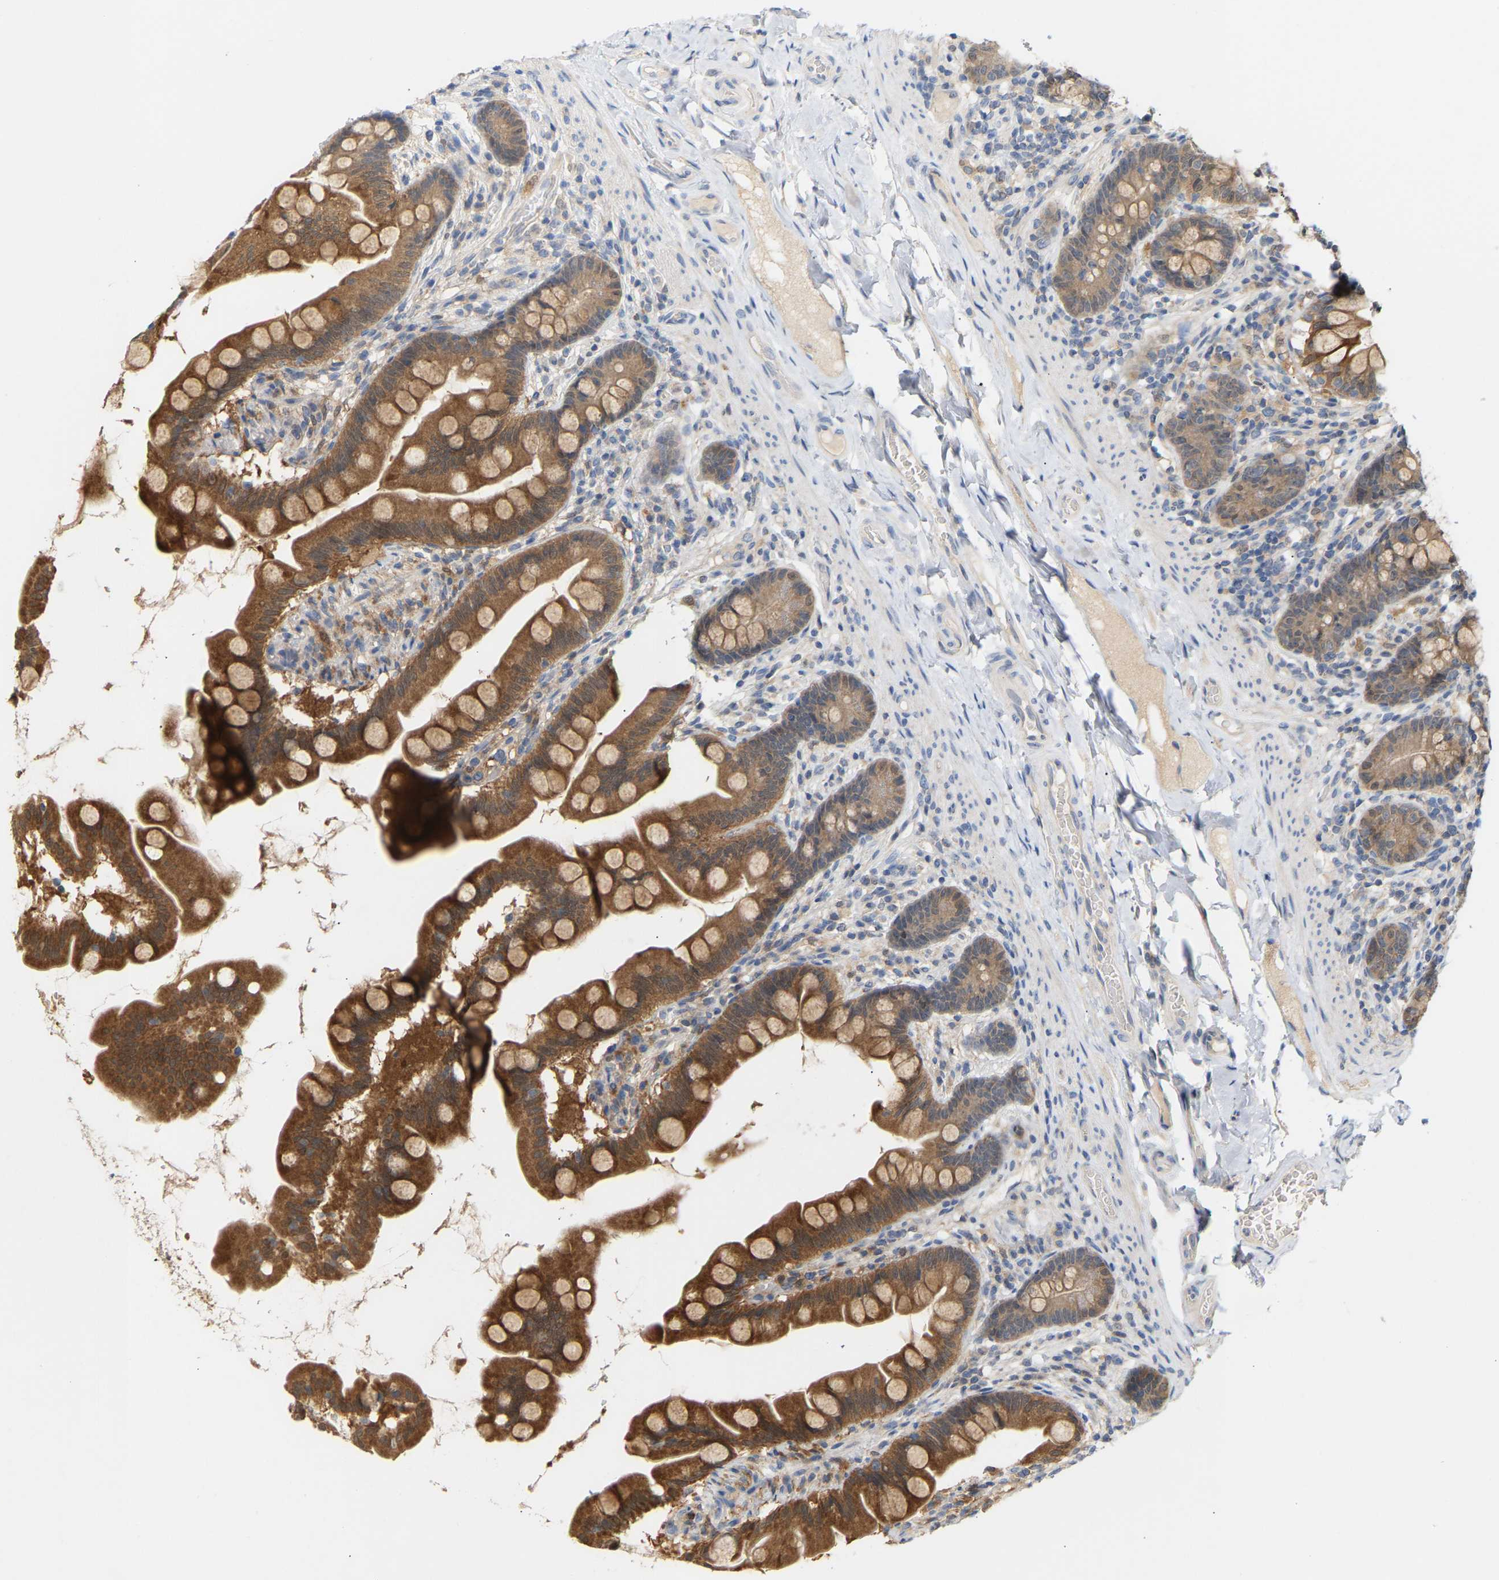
{"staining": {"intensity": "moderate", "quantity": ">75%", "location": "cytoplasmic/membranous"}, "tissue": "small intestine", "cell_type": "Glandular cells", "image_type": "normal", "snomed": [{"axis": "morphology", "description": "Normal tissue, NOS"}, {"axis": "topography", "description": "Small intestine"}], "caption": "Immunohistochemical staining of unremarkable small intestine exhibits medium levels of moderate cytoplasmic/membranous positivity in about >75% of glandular cells.", "gene": "TPMT", "patient": {"sex": "female", "age": 56}}